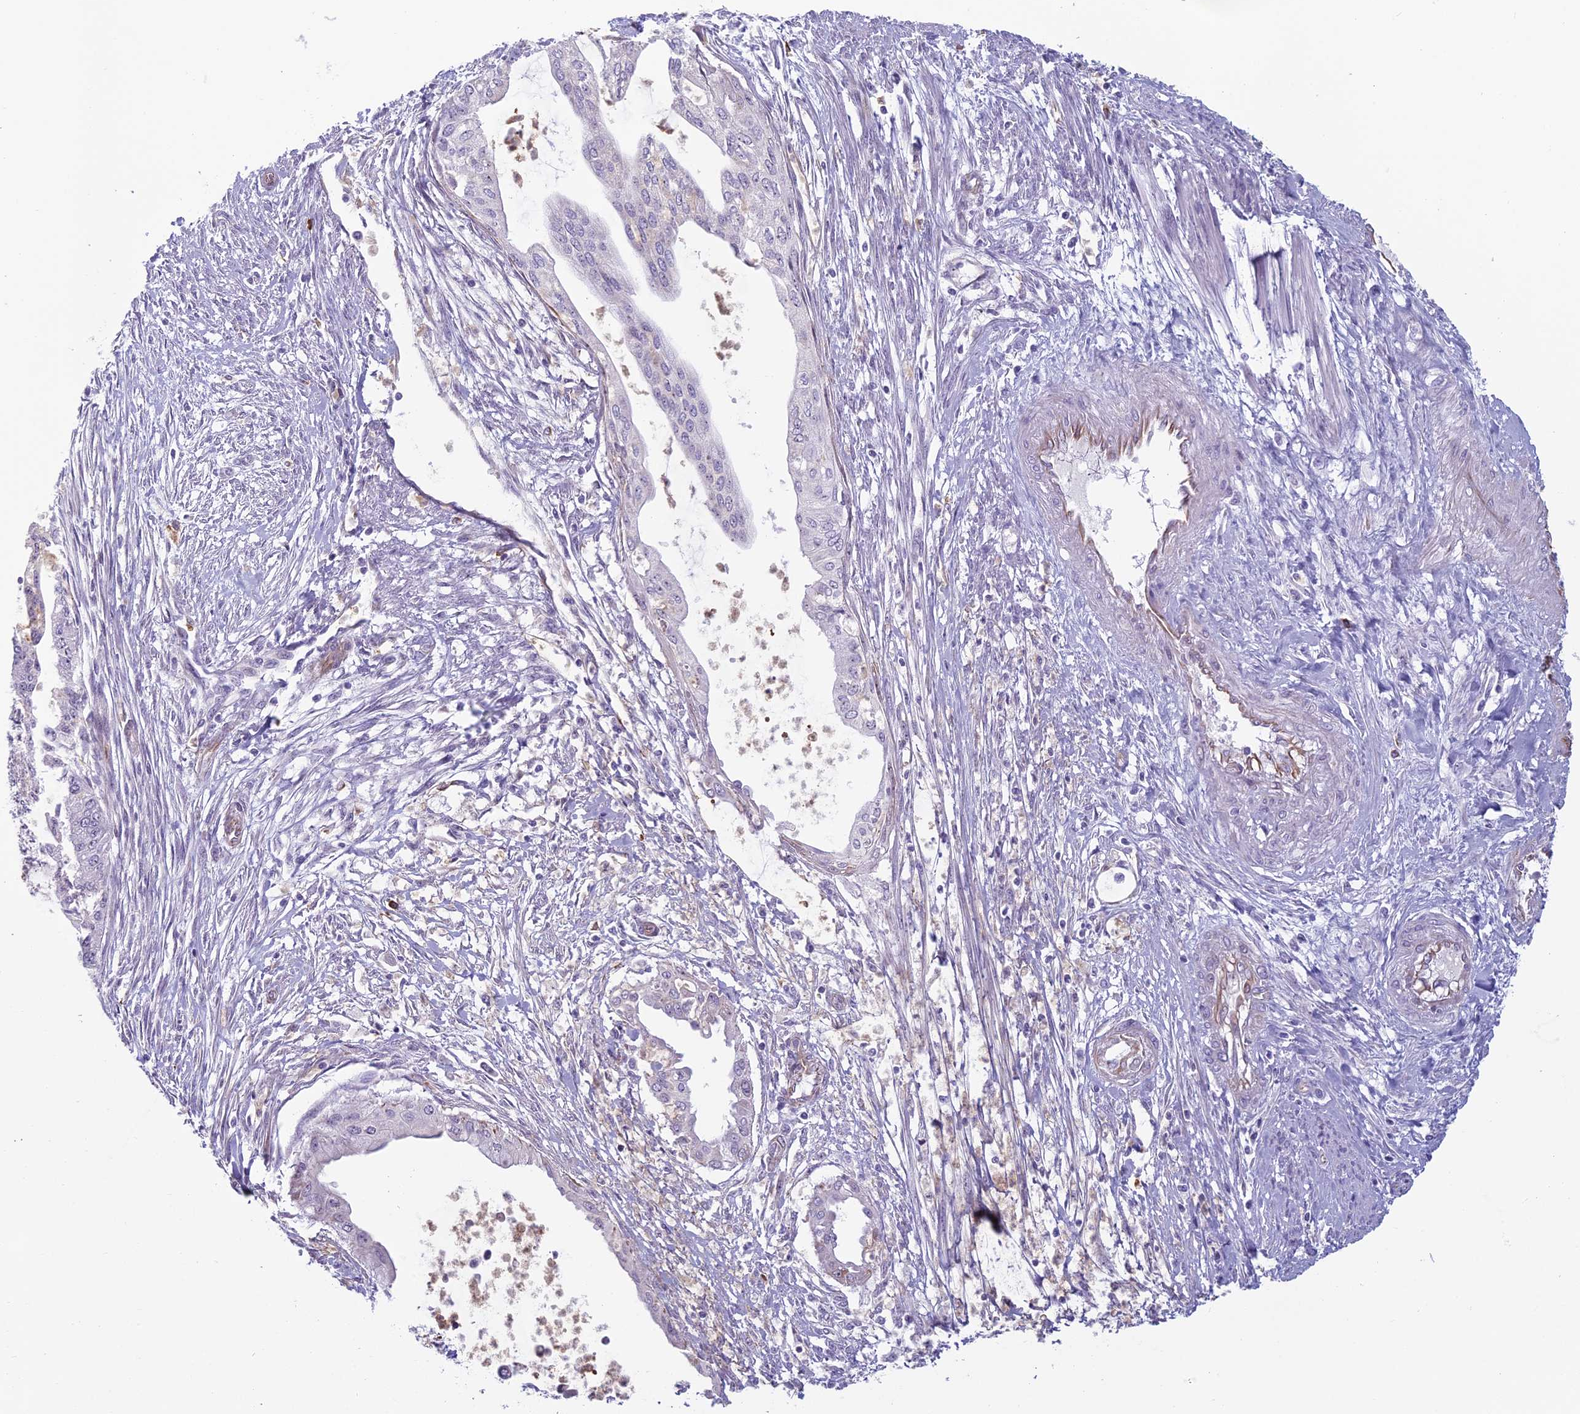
{"staining": {"intensity": "negative", "quantity": "none", "location": "none"}, "tissue": "endometrial cancer", "cell_type": "Tumor cells", "image_type": "cancer", "snomed": [{"axis": "morphology", "description": "Adenocarcinoma, NOS"}, {"axis": "topography", "description": "Endometrium"}], "caption": "Adenocarcinoma (endometrial) was stained to show a protein in brown. There is no significant expression in tumor cells.", "gene": "NOC2L", "patient": {"sex": "female", "age": 73}}